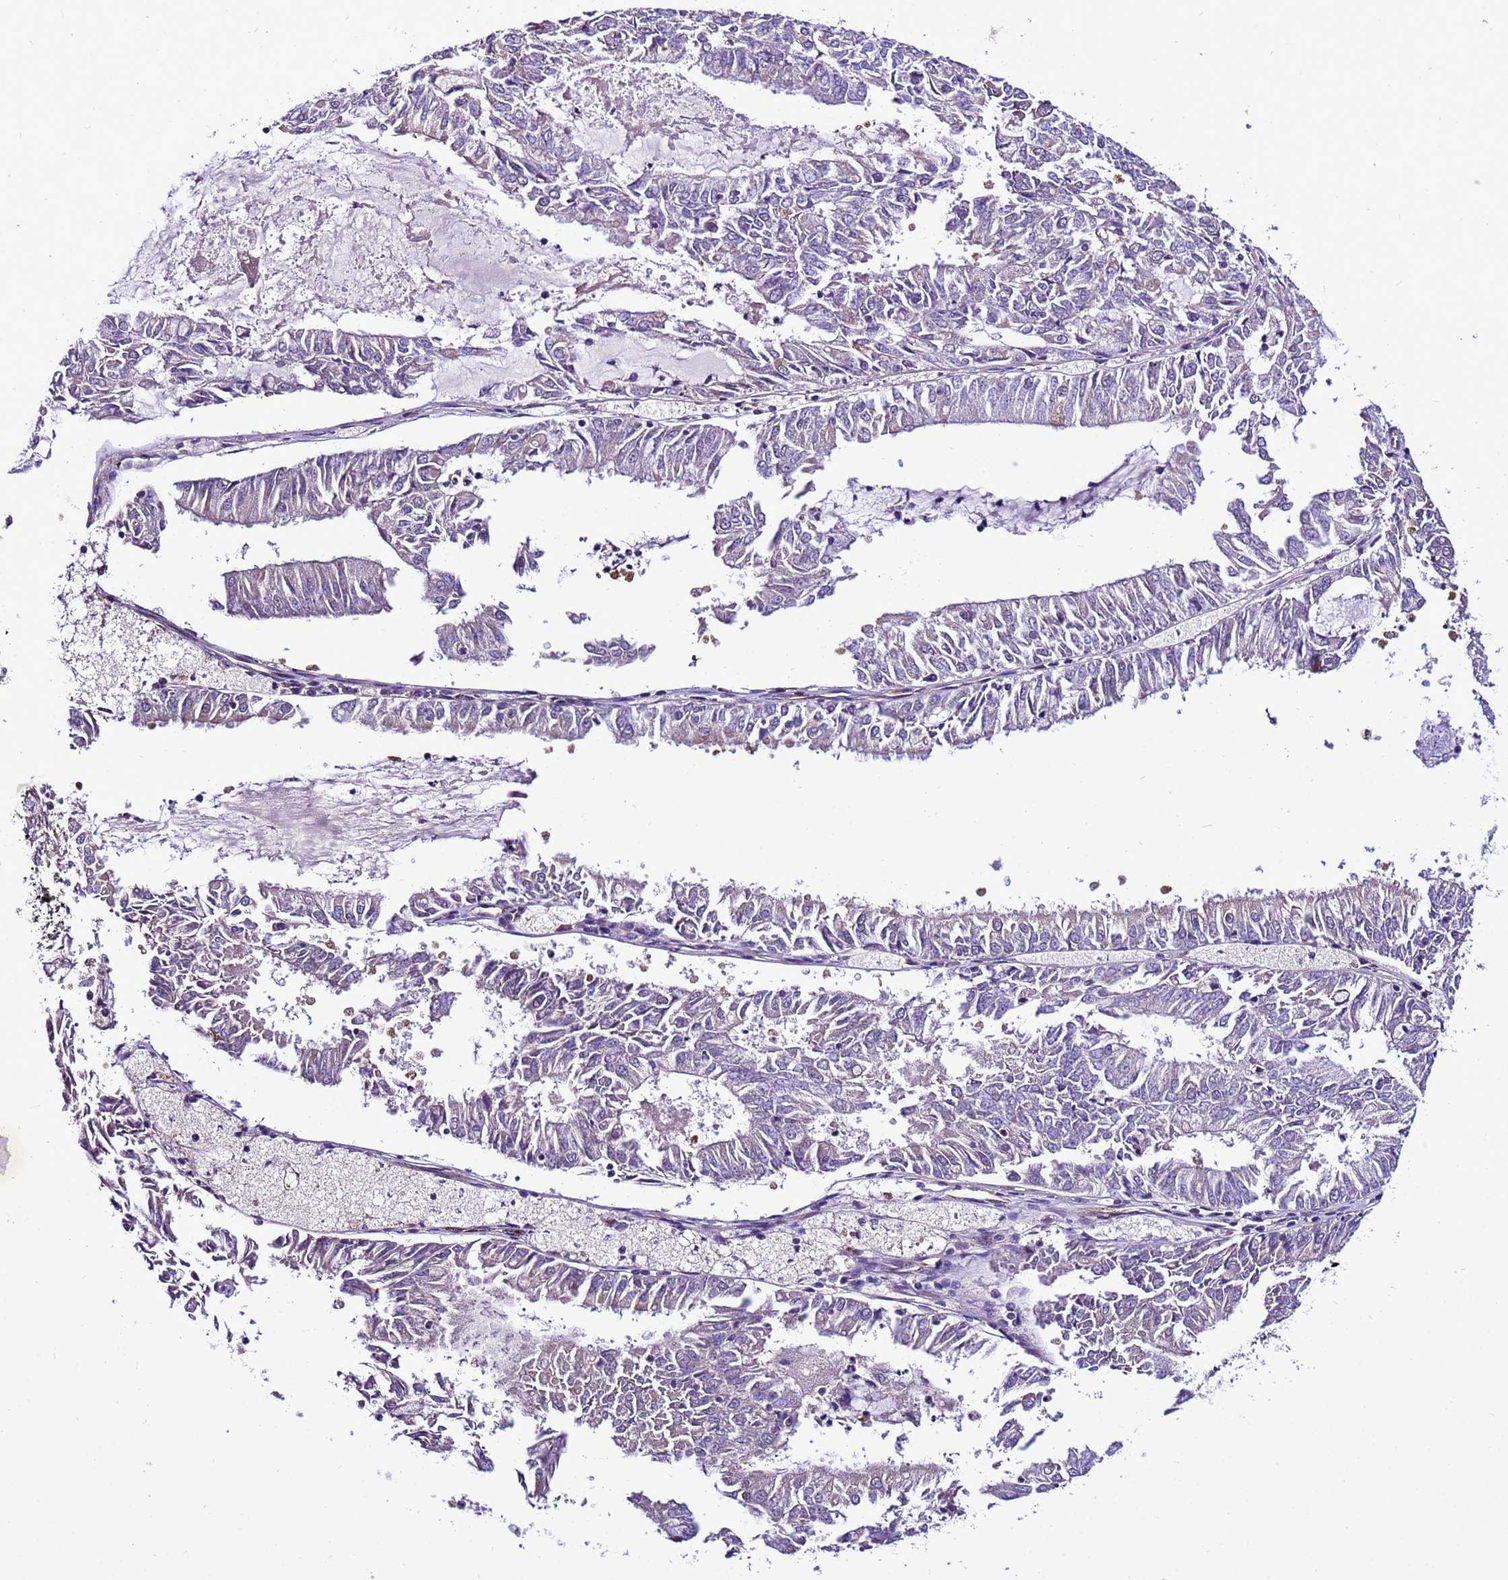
{"staining": {"intensity": "negative", "quantity": "none", "location": "none"}, "tissue": "endometrial cancer", "cell_type": "Tumor cells", "image_type": "cancer", "snomed": [{"axis": "morphology", "description": "Adenocarcinoma, NOS"}, {"axis": "topography", "description": "Endometrium"}], "caption": "Immunohistochemical staining of human endometrial adenocarcinoma demonstrates no significant expression in tumor cells.", "gene": "RABEP2", "patient": {"sex": "female", "age": 57}}